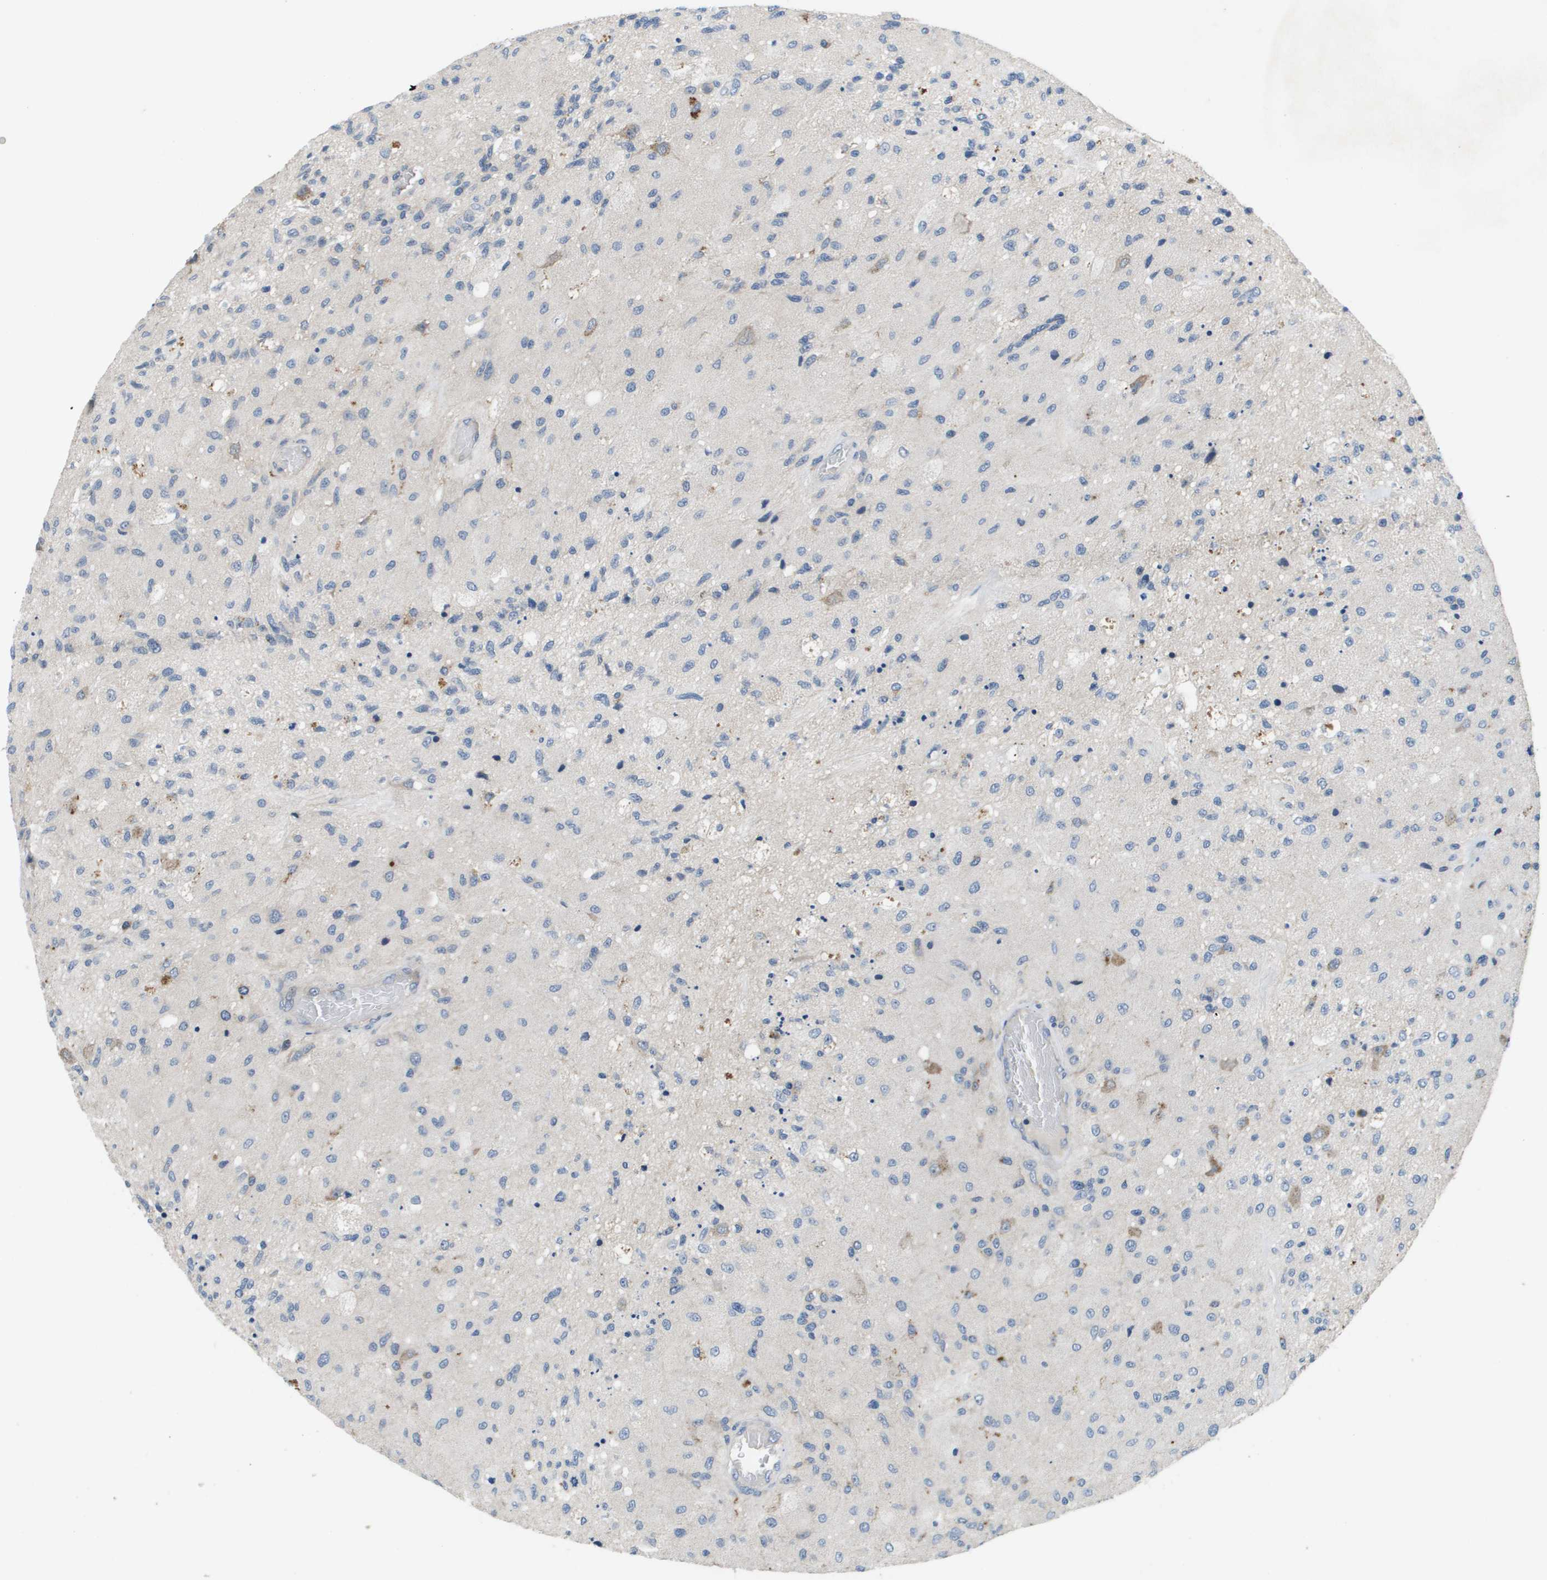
{"staining": {"intensity": "negative", "quantity": "none", "location": "none"}, "tissue": "glioma", "cell_type": "Tumor cells", "image_type": "cancer", "snomed": [{"axis": "morphology", "description": "Normal tissue, NOS"}, {"axis": "morphology", "description": "Glioma, malignant, High grade"}, {"axis": "topography", "description": "Cerebral cortex"}], "caption": "The immunohistochemistry (IHC) histopathology image has no significant staining in tumor cells of glioma tissue.", "gene": "SLC25A20", "patient": {"sex": "male", "age": 77}}